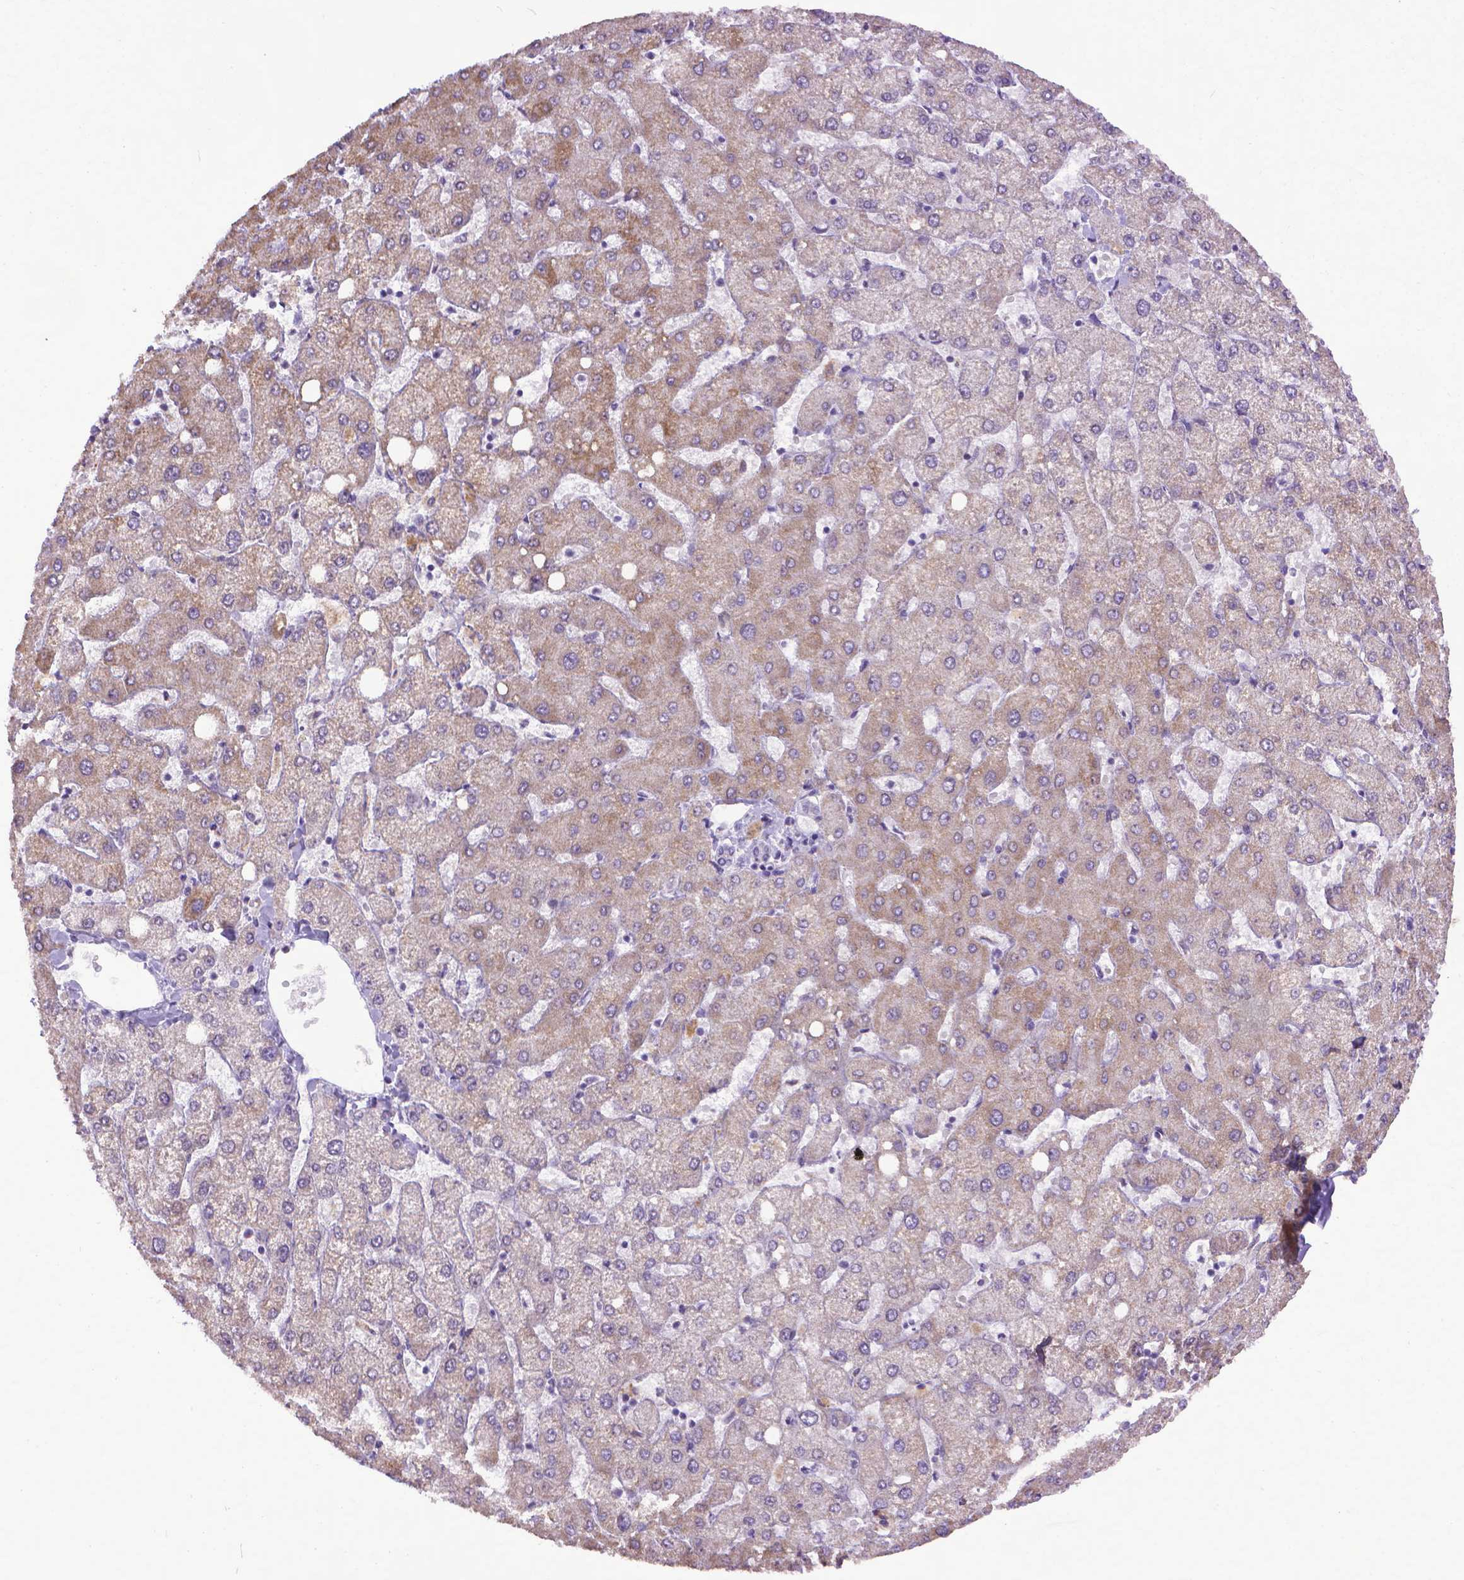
{"staining": {"intensity": "negative", "quantity": "none", "location": "none"}, "tissue": "liver", "cell_type": "Cholangiocytes", "image_type": "normal", "snomed": [{"axis": "morphology", "description": "Normal tissue, NOS"}, {"axis": "topography", "description": "Liver"}], "caption": "An IHC image of normal liver is shown. There is no staining in cholangiocytes of liver. The staining was performed using DAB to visualize the protein expression in brown, while the nuclei were stained in blue with hematoxylin (Magnification: 20x).", "gene": "KMO", "patient": {"sex": "female", "age": 54}}